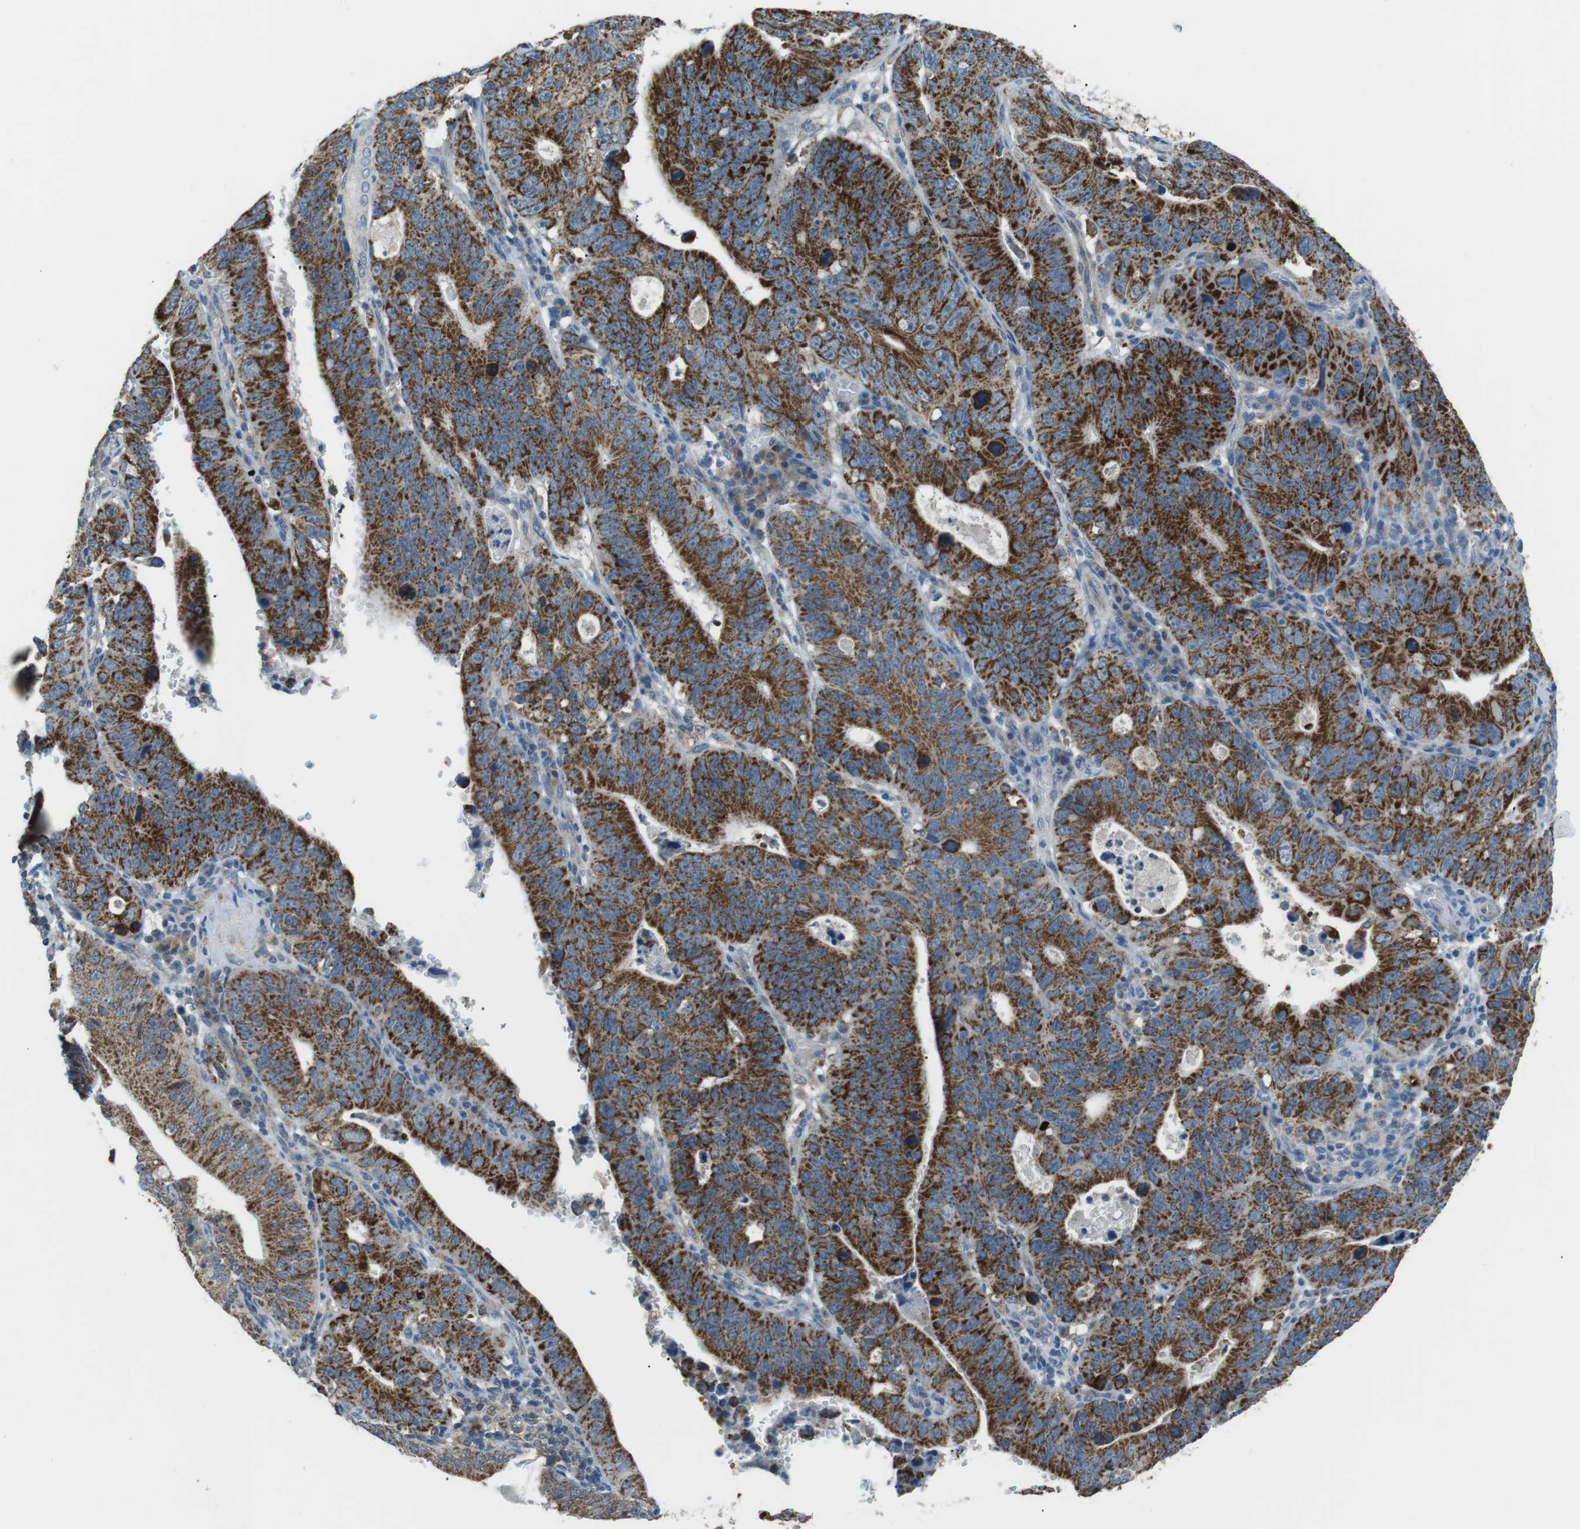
{"staining": {"intensity": "strong", "quantity": ">75%", "location": "cytoplasmic/membranous"}, "tissue": "stomach cancer", "cell_type": "Tumor cells", "image_type": "cancer", "snomed": [{"axis": "morphology", "description": "Adenocarcinoma, NOS"}, {"axis": "topography", "description": "Stomach"}], "caption": "Immunohistochemistry (IHC) (DAB (3,3'-diaminobenzidine)) staining of human stomach adenocarcinoma demonstrates strong cytoplasmic/membranous protein staining in about >75% of tumor cells. (DAB (3,3'-diaminobenzidine) = brown stain, brightfield microscopy at high magnification).", "gene": "BACE1", "patient": {"sex": "male", "age": 59}}